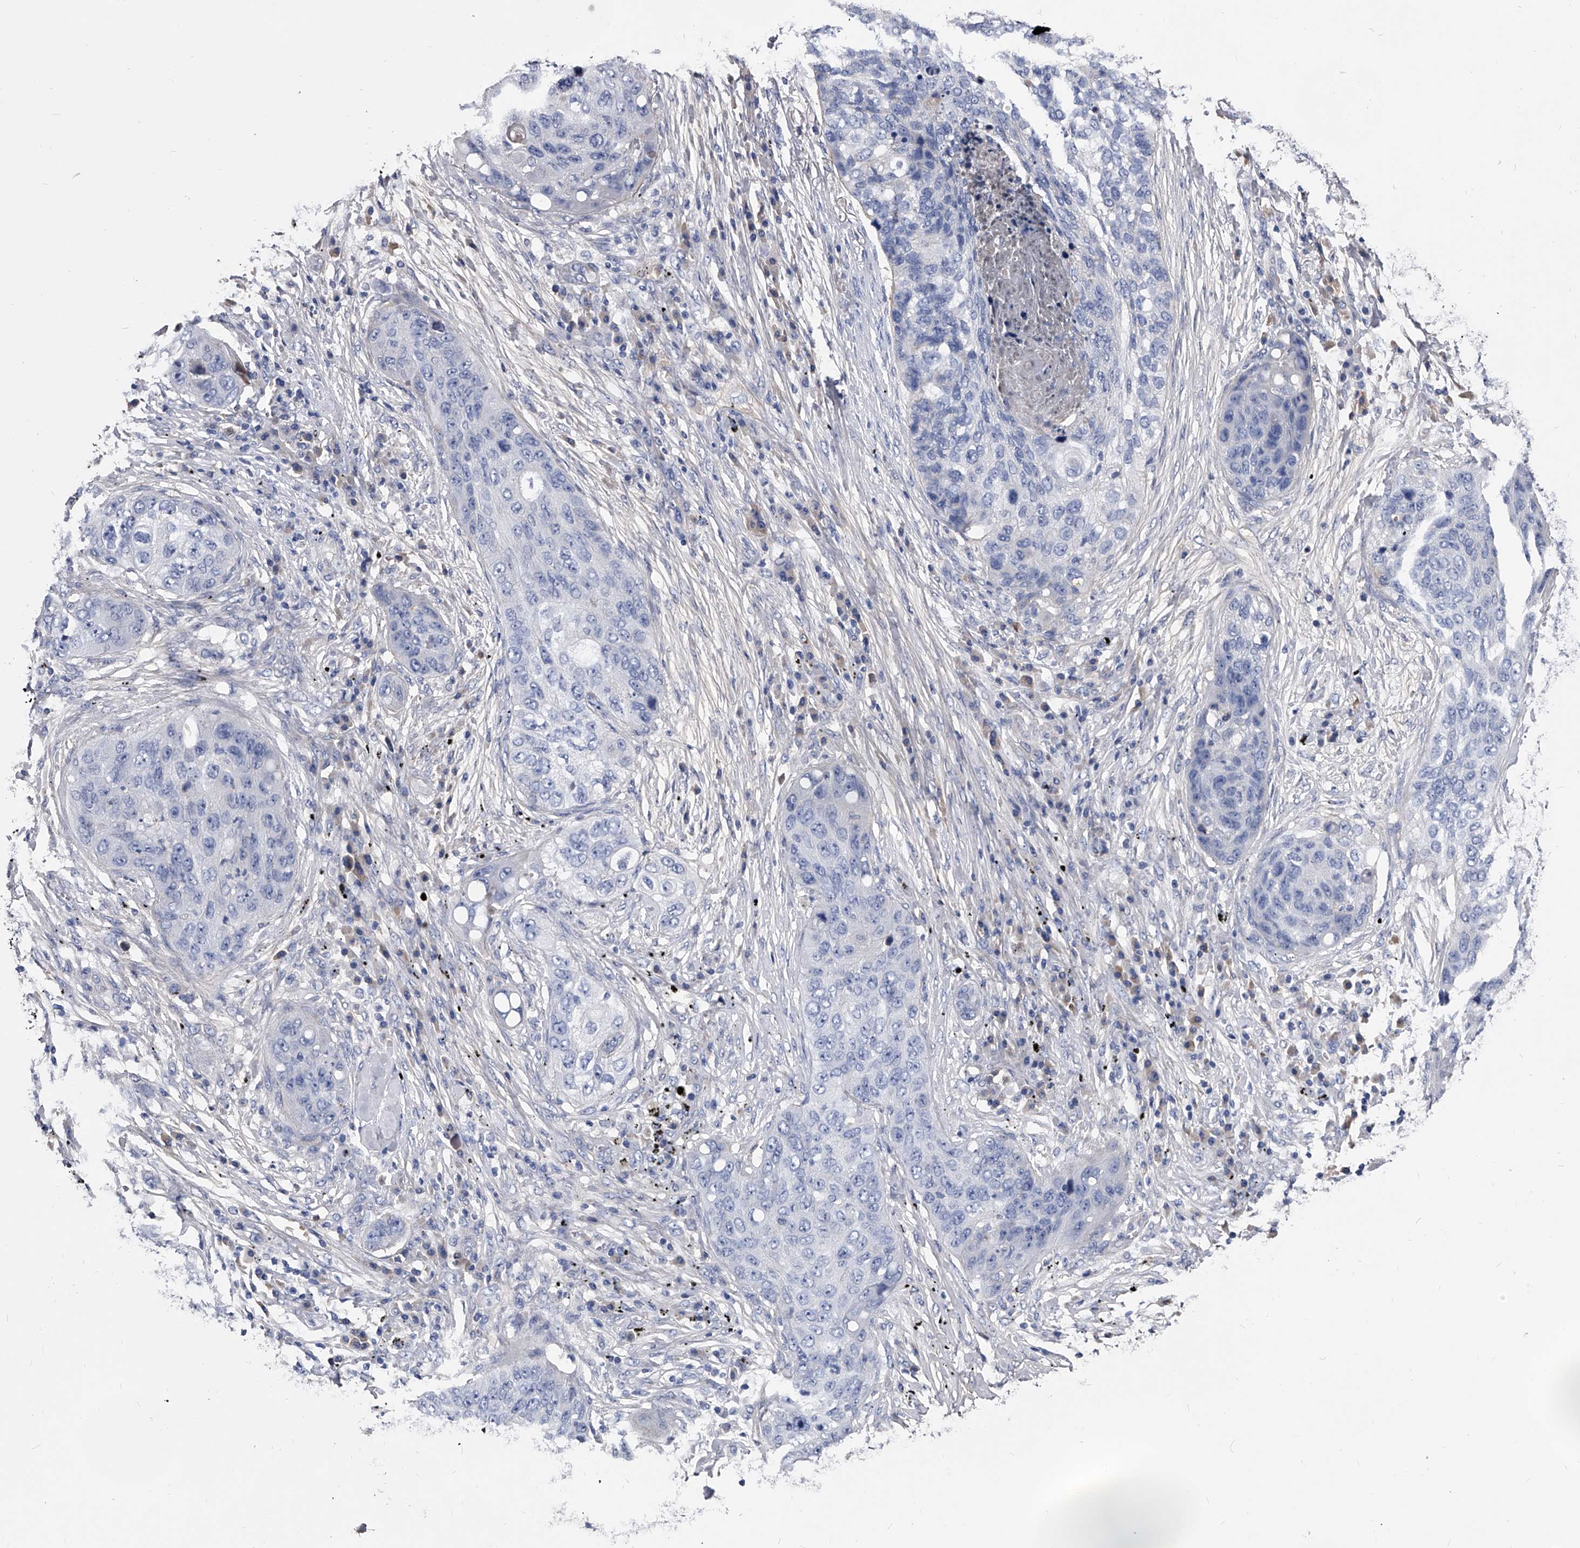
{"staining": {"intensity": "negative", "quantity": "none", "location": "none"}, "tissue": "lung cancer", "cell_type": "Tumor cells", "image_type": "cancer", "snomed": [{"axis": "morphology", "description": "Squamous cell carcinoma, NOS"}, {"axis": "topography", "description": "Lung"}], "caption": "An image of lung cancer stained for a protein exhibits no brown staining in tumor cells.", "gene": "EFCAB7", "patient": {"sex": "female", "age": 63}}